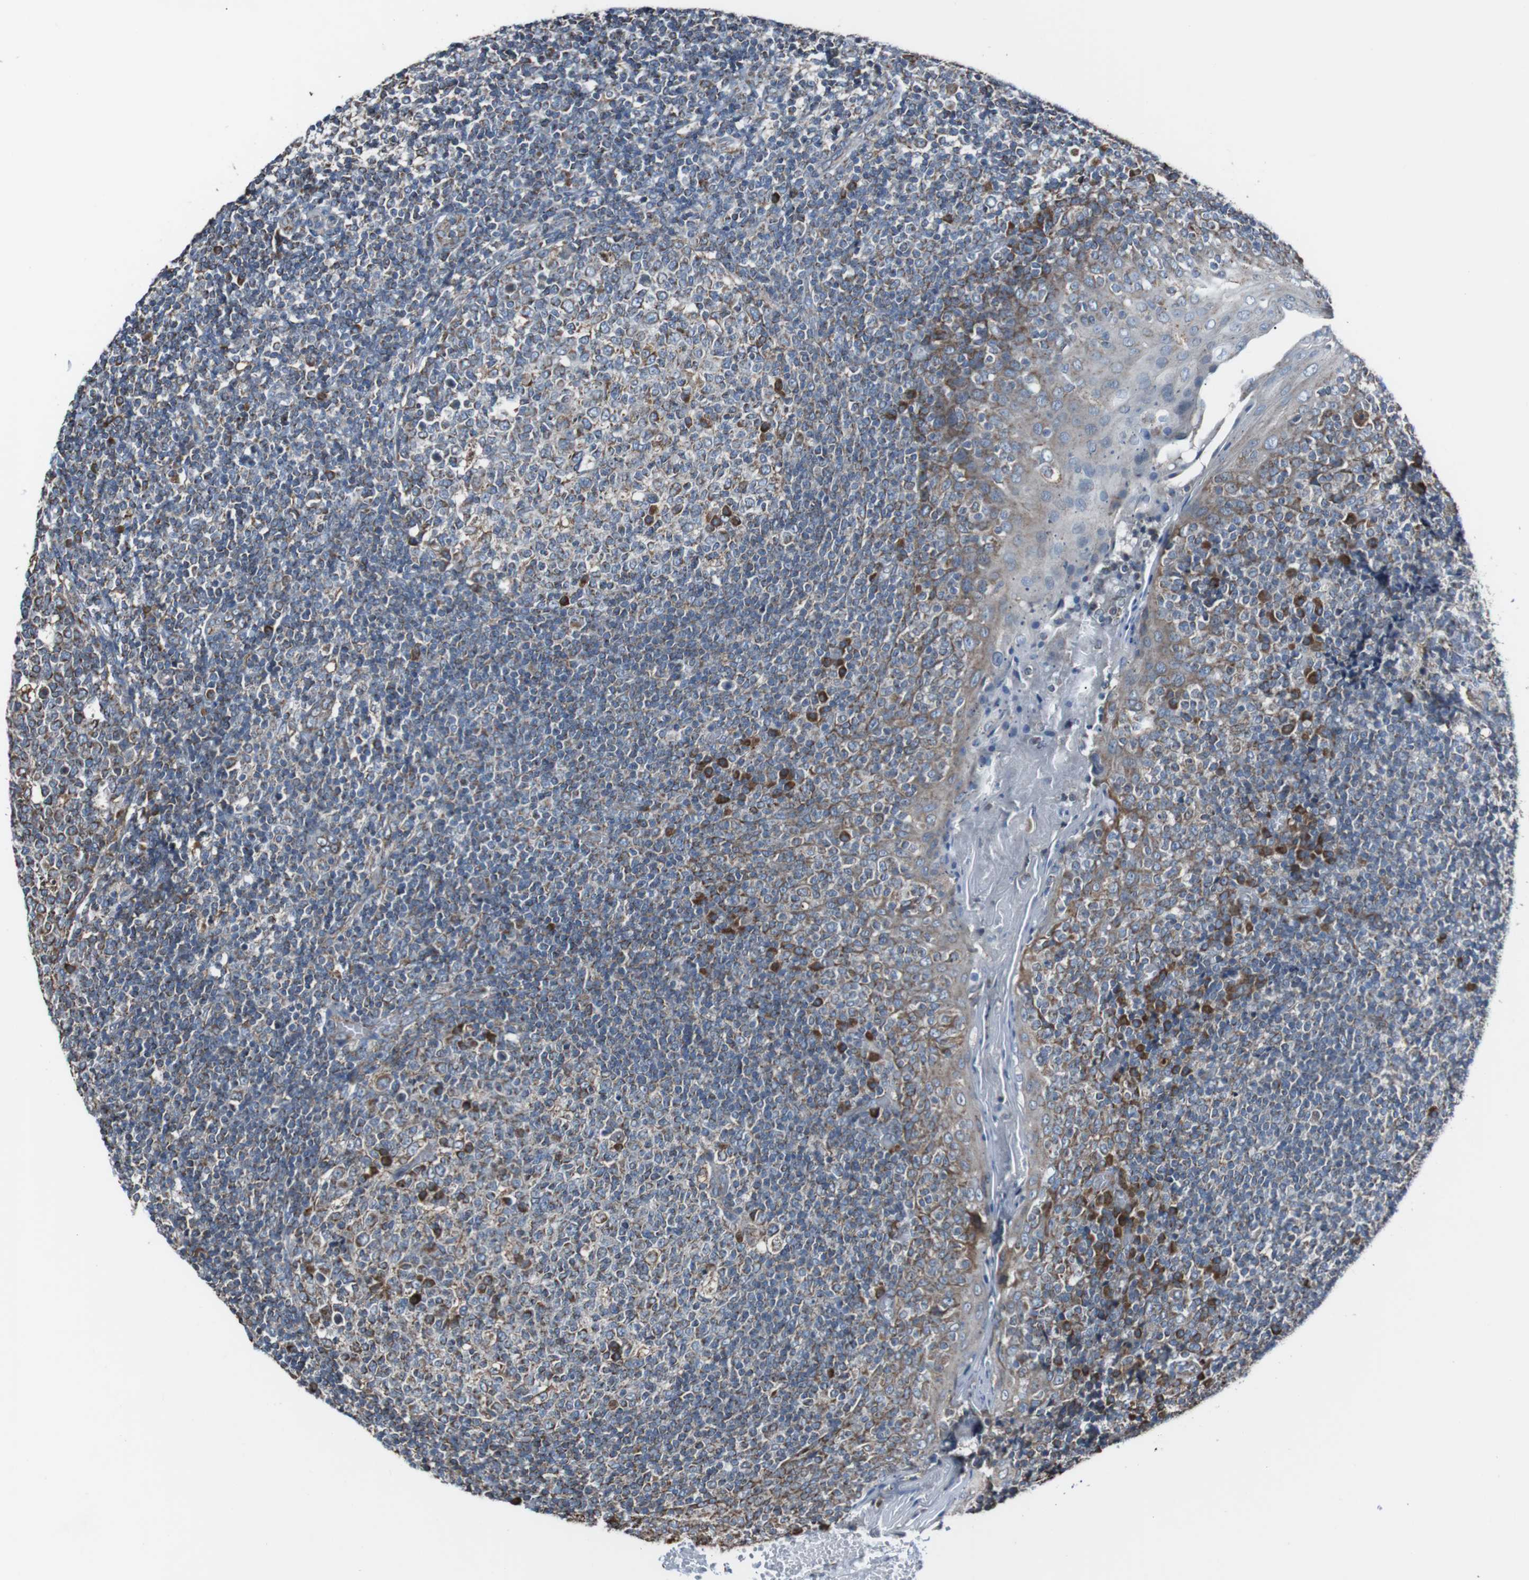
{"staining": {"intensity": "moderate", "quantity": "25%-75%", "location": "cytoplasmic/membranous"}, "tissue": "tonsil", "cell_type": "Germinal center cells", "image_type": "normal", "snomed": [{"axis": "morphology", "description": "Normal tissue, NOS"}, {"axis": "topography", "description": "Tonsil"}], "caption": "DAB (3,3'-diaminobenzidine) immunohistochemical staining of benign tonsil exhibits moderate cytoplasmic/membranous protein staining in approximately 25%-75% of germinal center cells.", "gene": "CISD2", "patient": {"sex": "female", "age": 19}}